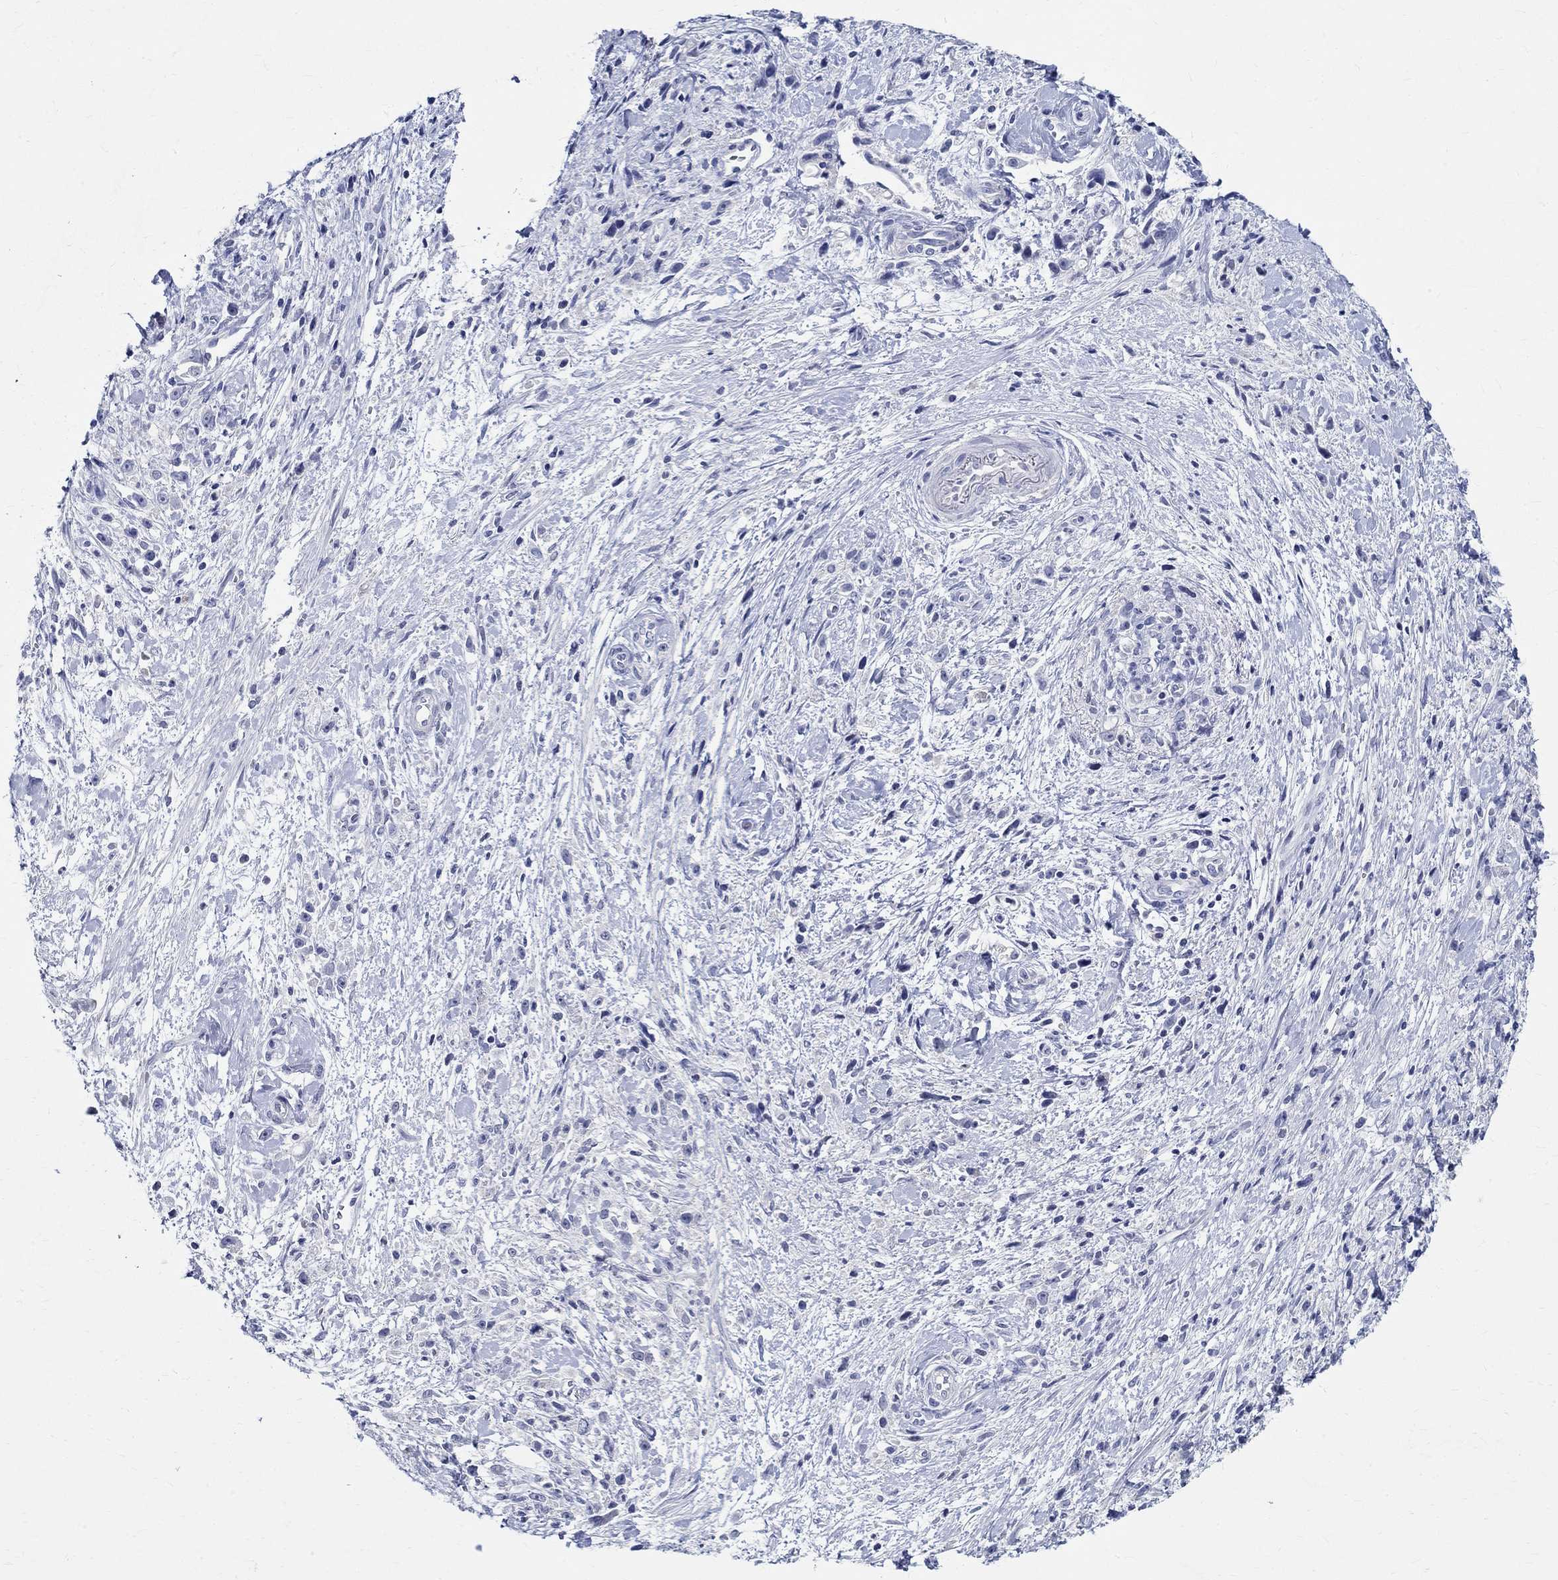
{"staining": {"intensity": "negative", "quantity": "none", "location": "none"}, "tissue": "stomach cancer", "cell_type": "Tumor cells", "image_type": "cancer", "snomed": [{"axis": "morphology", "description": "Adenocarcinoma, NOS"}, {"axis": "topography", "description": "Stomach"}], "caption": "Immunohistochemistry image of neoplastic tissue: human adenocarcinoma (stomach) stained with DAB (3,3'-diaminobenzidine) reveals no significant protein staining in tumor cells.", "gene": "CETN1", "patient": {"sex": "female", "age": 59}}